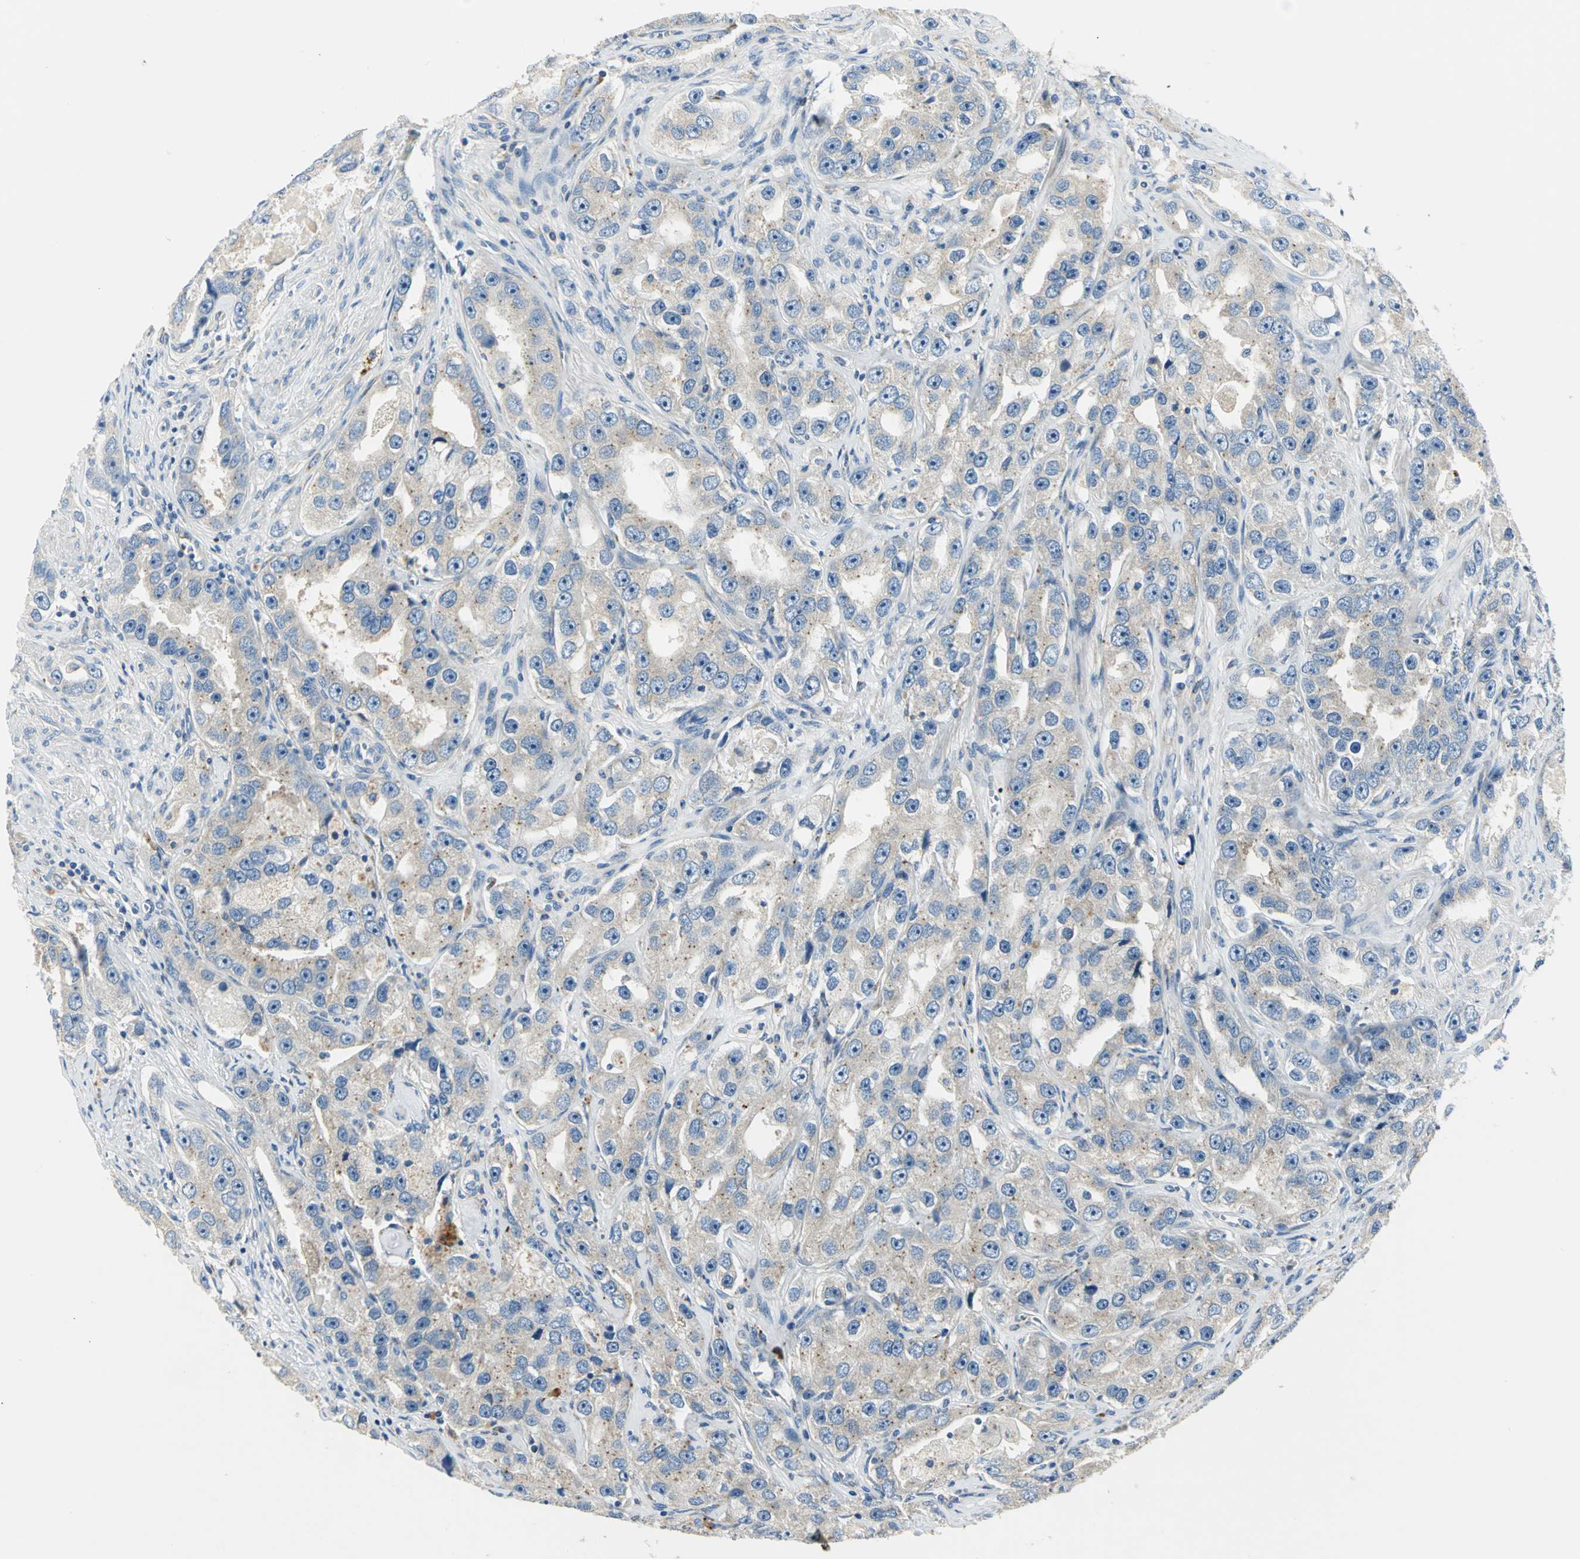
{"staining": {"intensity": "weak", "quantity": "25%-75%", "location": "cytoplasmic/membranous"}, "tissue": "prostate cancer", "cell_type": "Tumor cells", "image_type": "cancer", "snomed": [{"axis": "morphology", "description": "Adenocarcinoma, High grade"}, {"axis": "topography", "description": "Prostate"}], "caption": "The immunohistochemical stain shows weak cytoplasmic/membranous expression in tumor cells of prostate adenocarcinoma (high-grade) tissue.", "gene": "B3GNT2", "patient": {"sex": "male", "age": 63}}